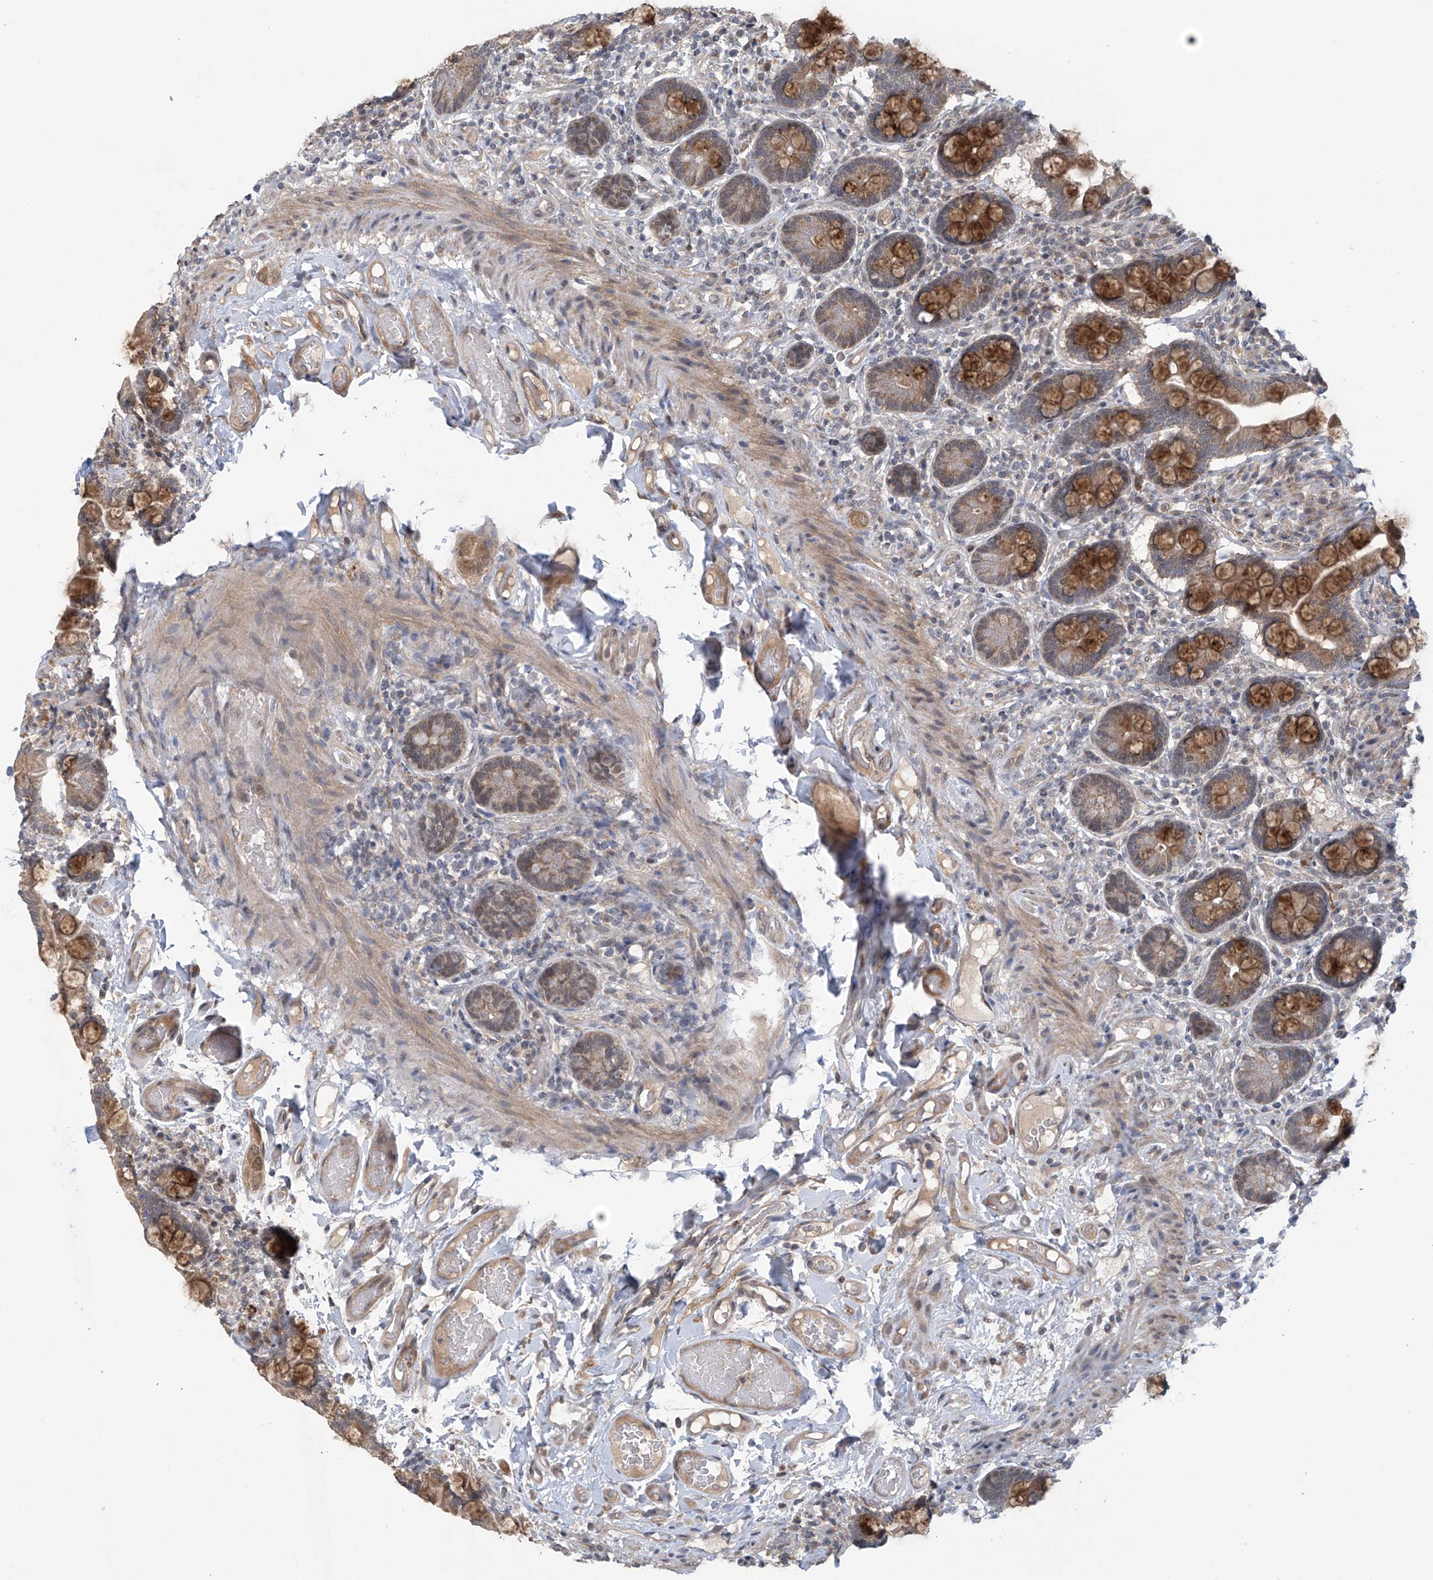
{"staining": {"intensity": "strong", "quantity": "25%-75%", "location": "cytoplasmic/membranous"}, "tissue": "small intestine", "cell_type": "Glandular cells", "image_type": "normal", "snomed": [{"axis": "morphology", "description": "Normal tissue, NOS"}, {"axis": "topography", "description": "Small intestine"}], "caption": "High-power microscopy captured an immunohistochemistry image of benign small intestine, revealing strong cytoplasmic/membranous staining in about 25%-75% of glandular cells.", "gene": "ABHD13", "patient": {"sex": "female", "age": 64}}